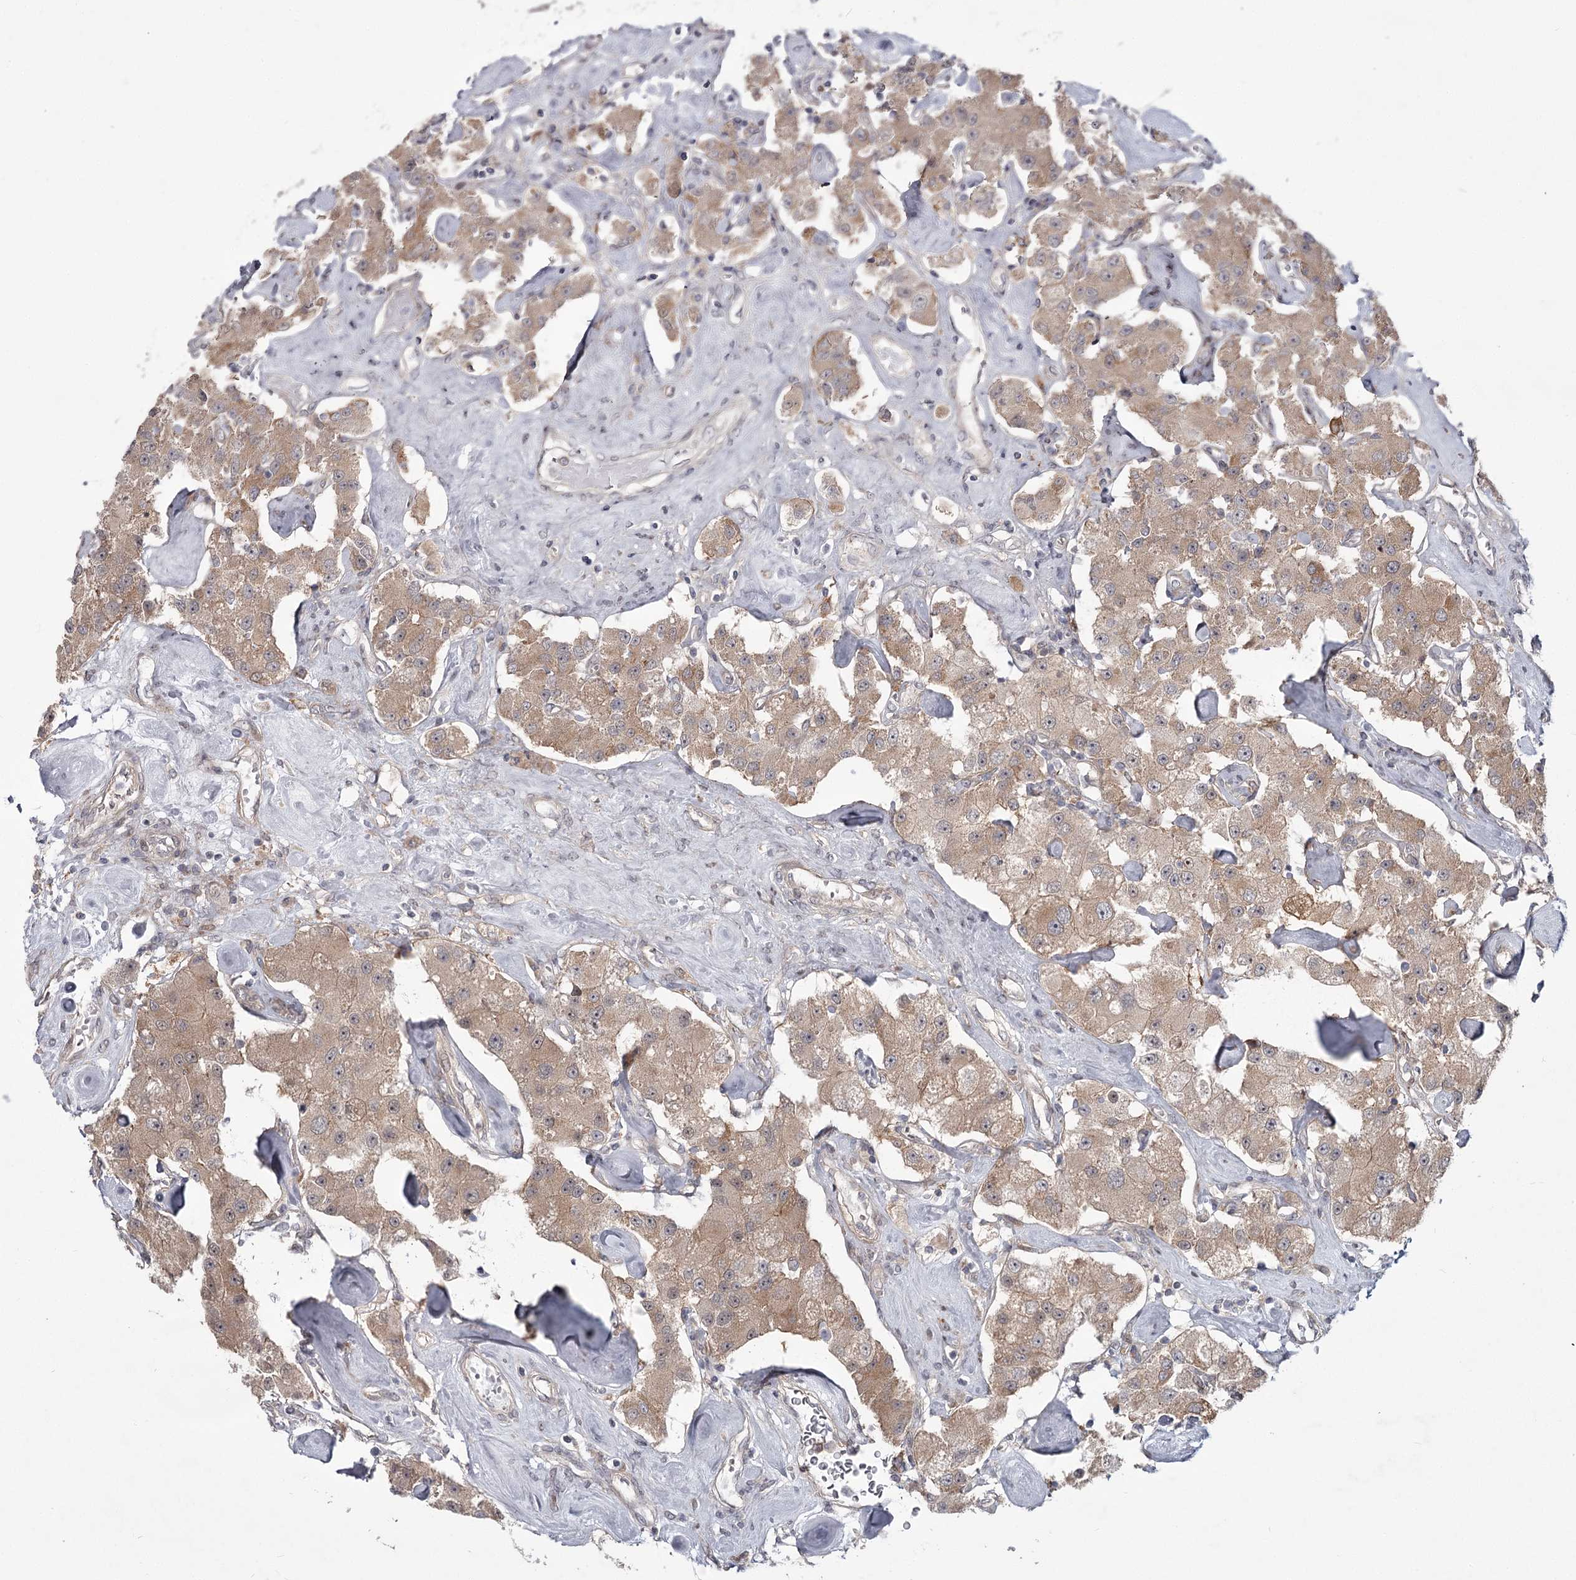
{"staining": {"intensity": "weak", "quantity": ">75%", "location": "cytoplasmic/membranous"}, "tissue": "carcinoid", "cell_type": "Tumor cells", "image_type": "cancer", "snomed": [{"axis": "morphology", "description": "Carcinoid, malignant, NOS"}, {"axis": "topography", "description": "Pancreas"}], "caption": "Carcinoid (malignant) was stained to show a protein in brown. There is low levels of weak cytoplasmic/membranous expression in approximately >75% of tumor cells. (brown staining indicates protein expression, while blue staining denotes nuclei).", "gene": "CCNG2", "patient": {"sex": "male", "age": 41}}